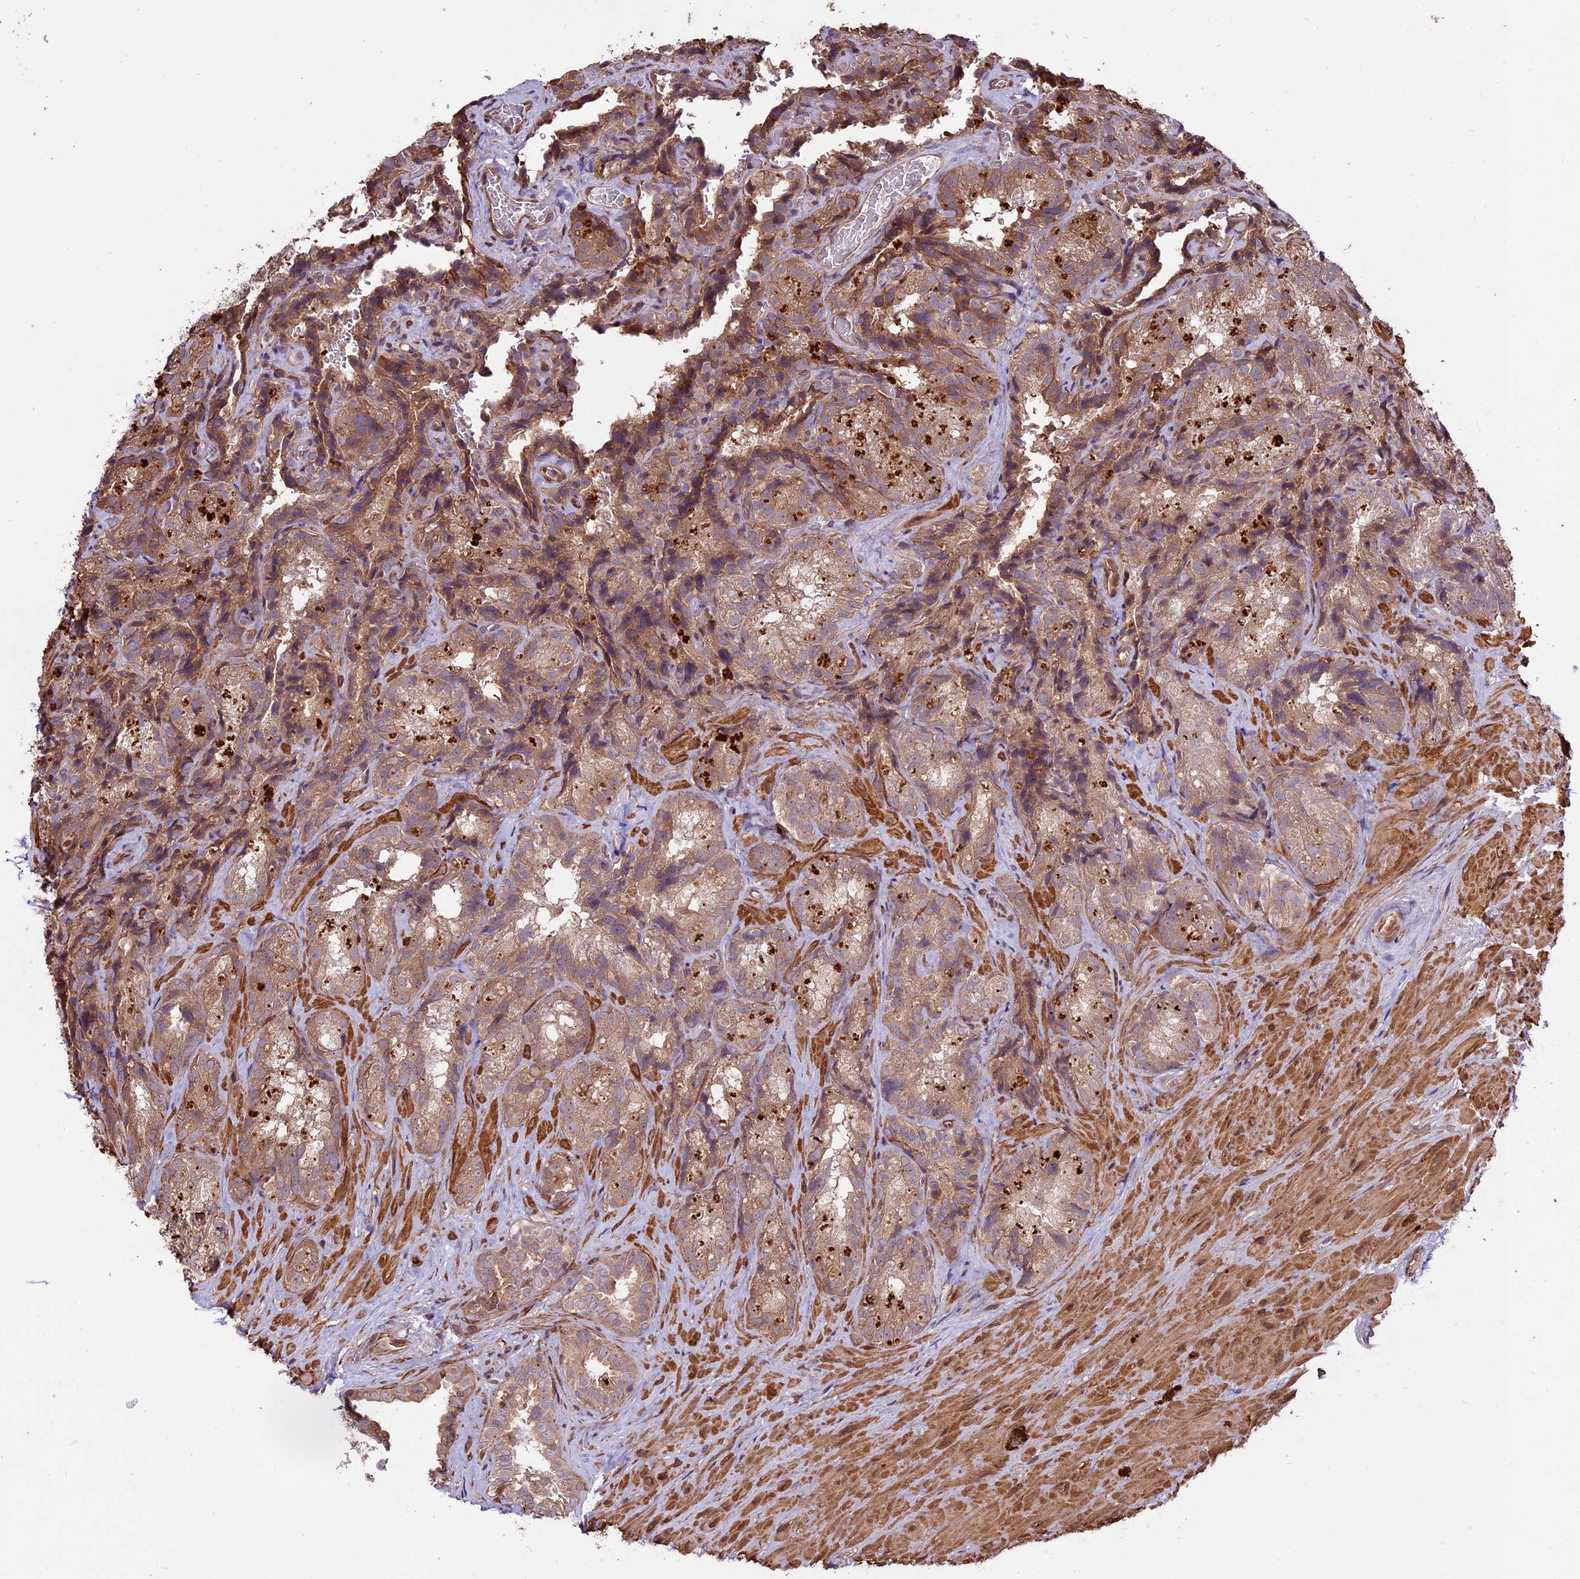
{"staining": {"intensity": "moderate", "quantity": ">75%", "location": "cytoplasmic/membranous"}, "tissue": "seminal vesicle", "cell_type": "Glandular cells", "image_type": "normal", "snomed": [{"axis": "morphology", "description": "Normal tissue, NOS"}, {"axis": "topography", "description": "Seminal veicle"}], "caption": "Seminal vesicle stained with a brown dye reveals moderate cytoplasmic/membranous positive staining in about >75% of glandular cells.", "gene": "HDAC5", "patient": {"sex": "male", "age": 58}}